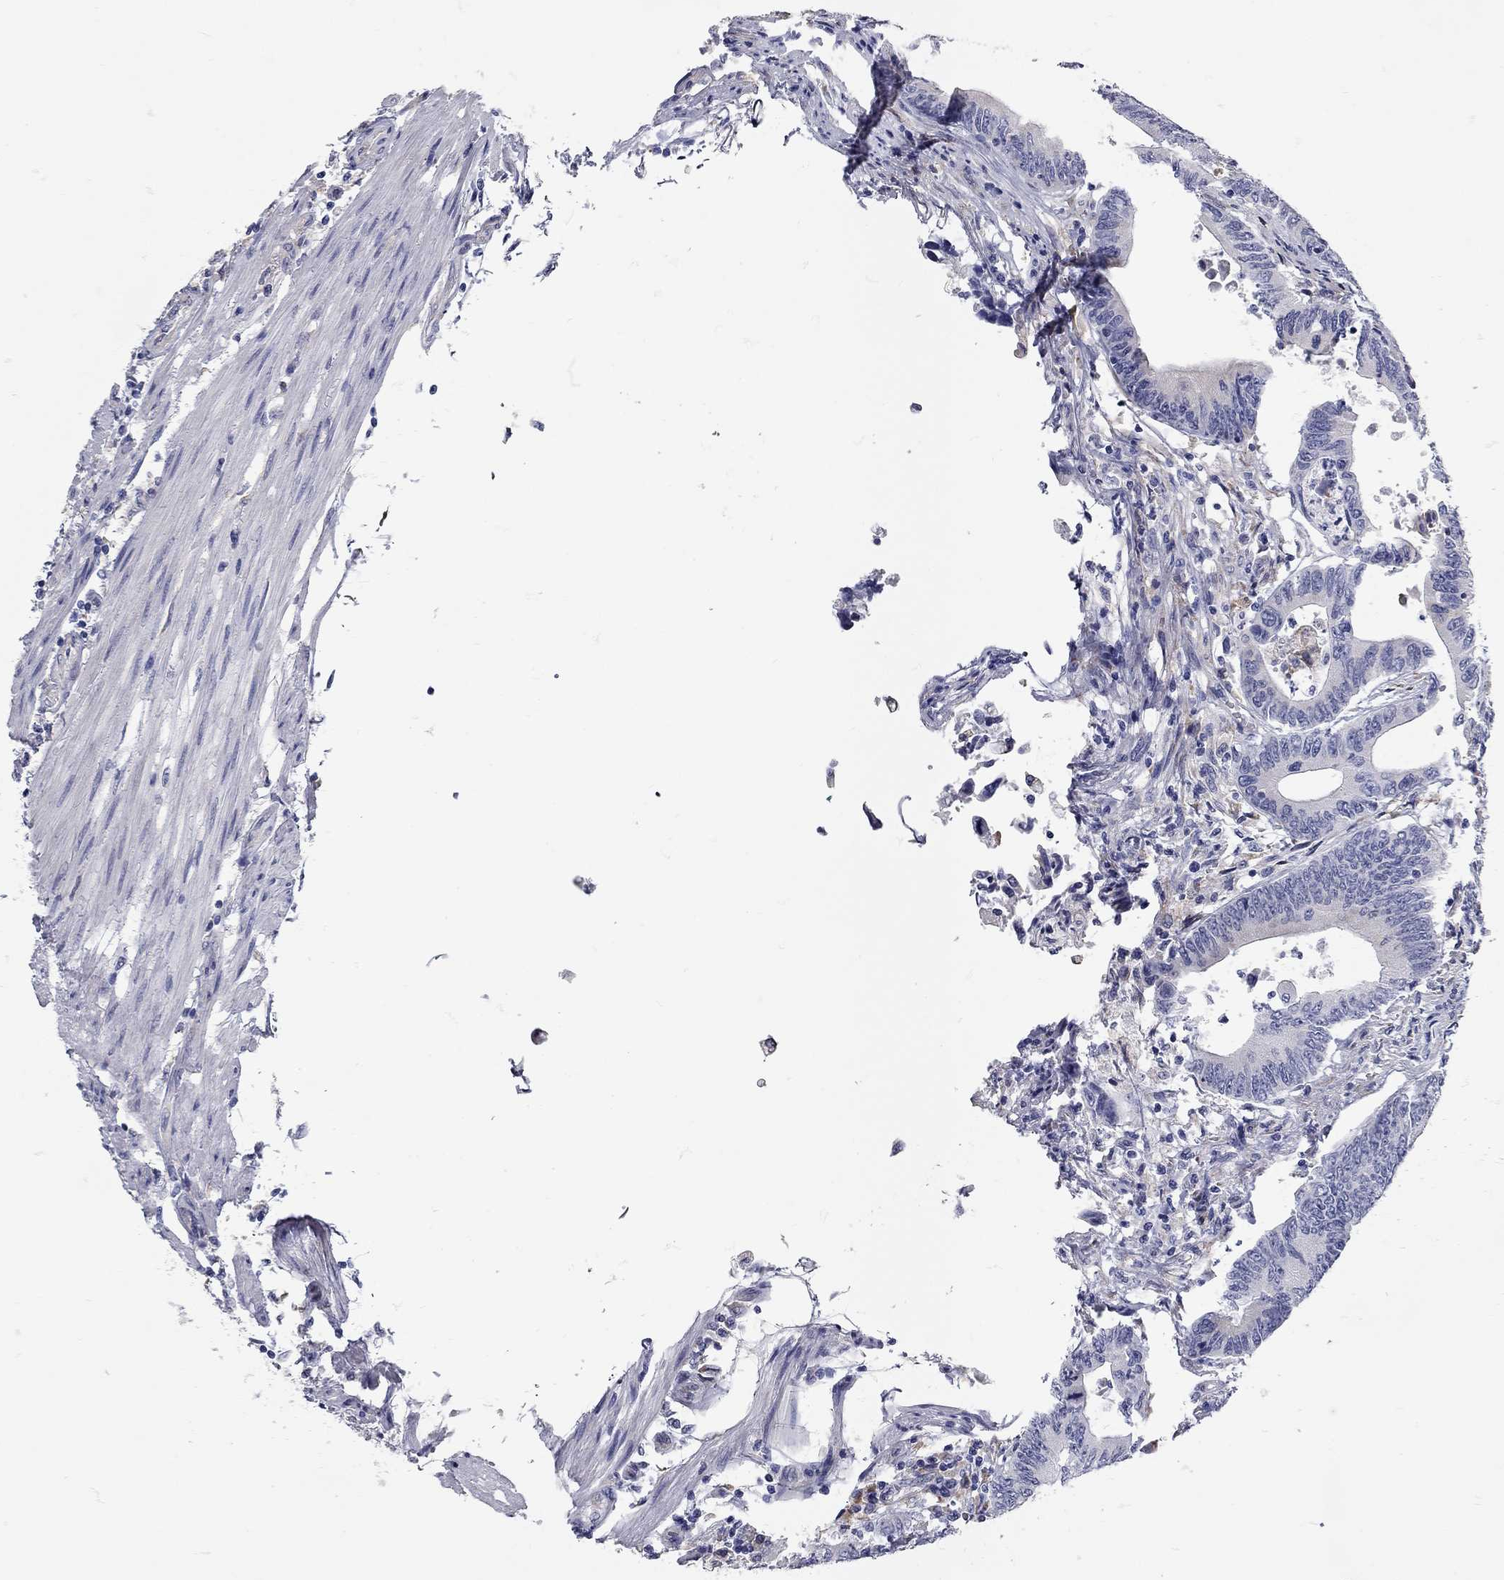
{"staining": {"intensity": "negative", "quantity": "none", "location": "none"}, "tissue": "colorectal cancer", "cell_type": "Tumor cells", "image_type": "cancer", "snomed": [{"axis": "morphology", "description": "Adenocarcinoma, NOS"}, {"axis": "topography", "description": "Colon"}], "caption": "Immunohistochemistry (IHC) micrograph of colorectal cancer stained for a protein (brown), which reveals no positivity in tumor cells. (Stains: DAB (3,3'-diaminobenzidine) IHC with hematoxylin counter stain, Microscopy: brightfield microscopy at high magnification).", "gene": "XAGE2", "patient": {"sex": "female", "age": 90}}